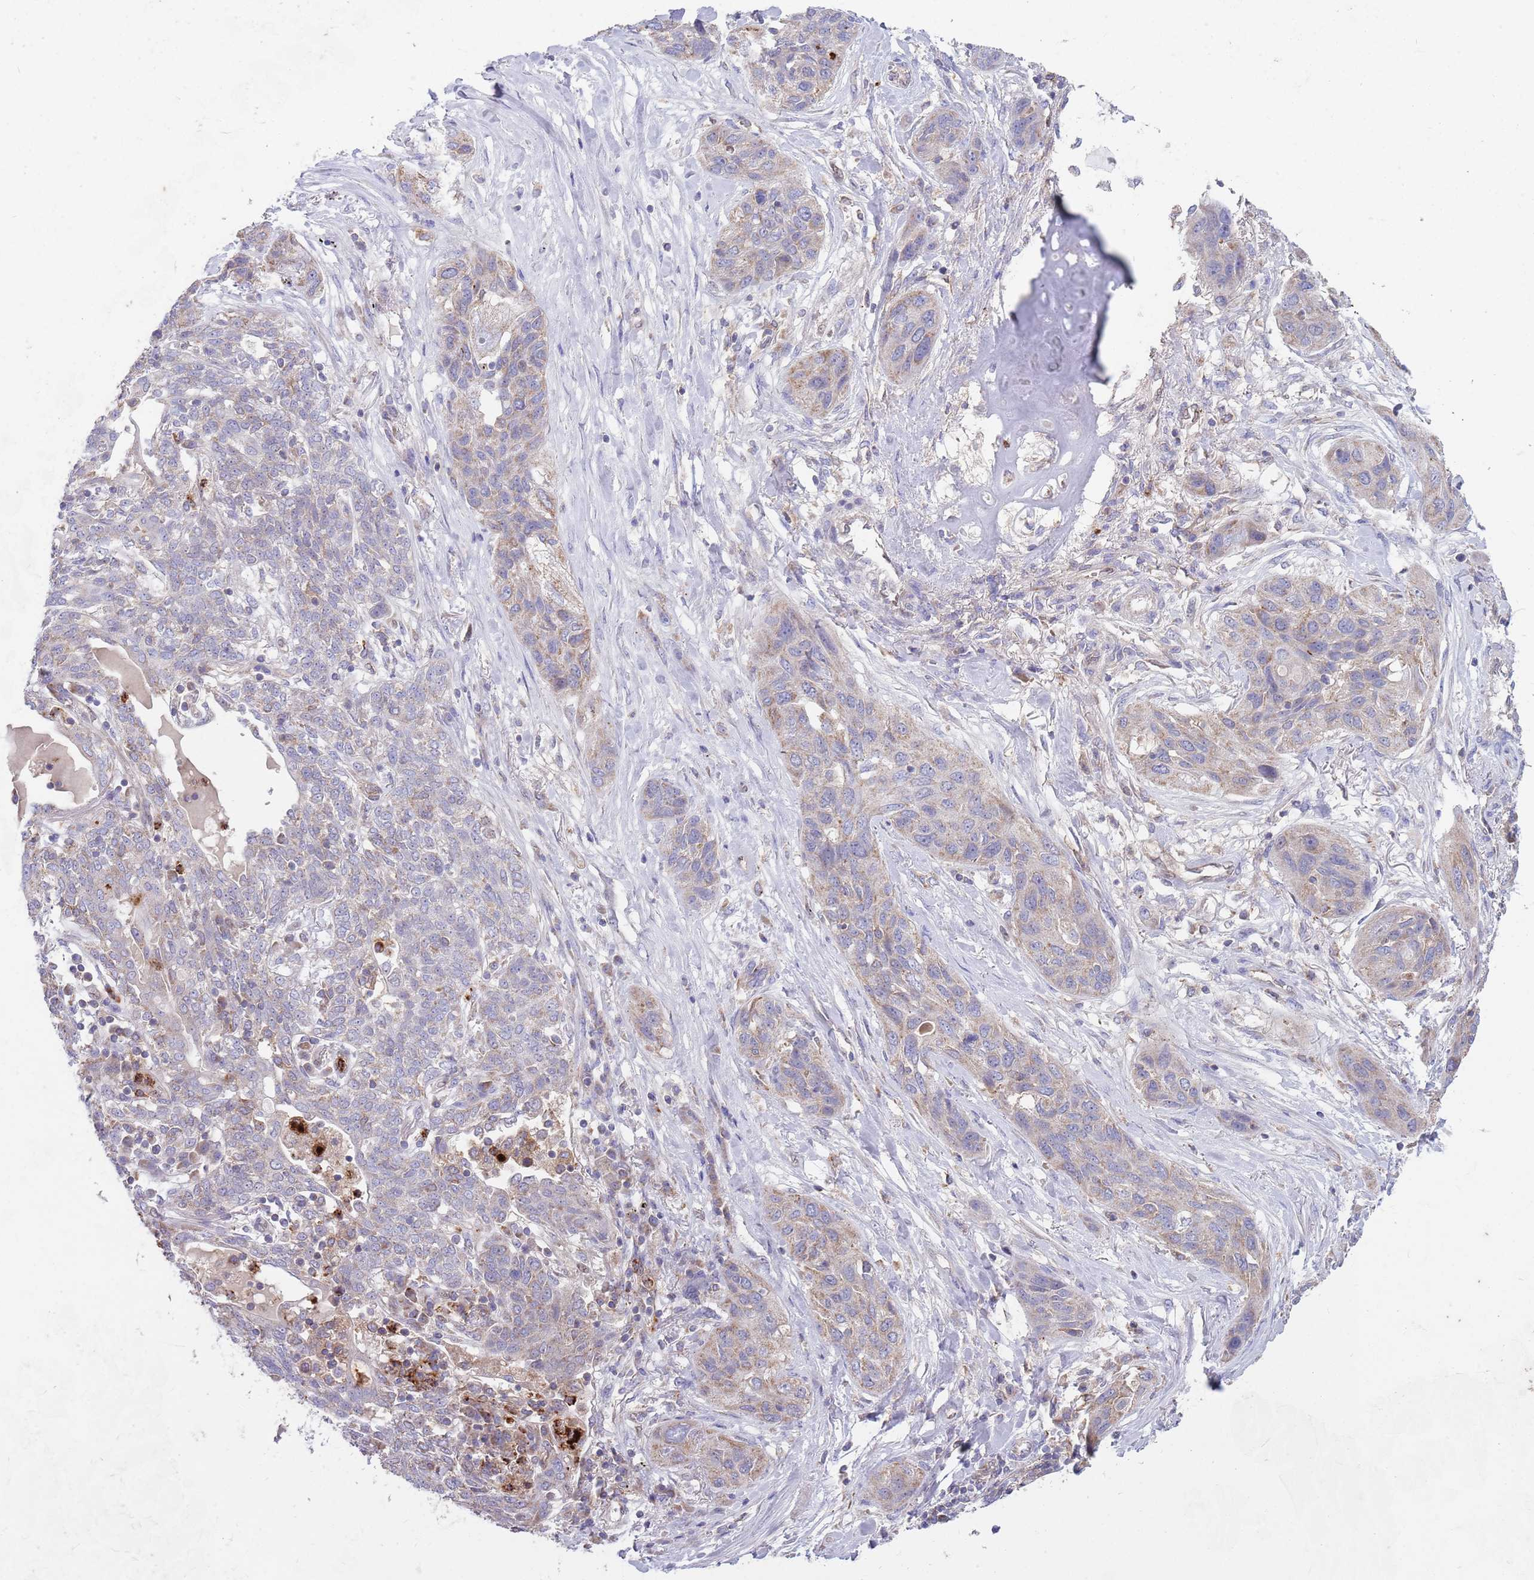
{"staining": {"intensity": "weak", "quantity": "<25%", "location": "cytoplasmic/membranous"}, "tissue": "lung cancer", "cell_type": "Tumor cells", "image_type": "cancer", "snomed": [{"axis": "morphology", "description": "Squamous cell carcinoma, NOS"}, {"axis": "topography", "description": "Lung"}], "caption": "Human lung cancer (squamous cell carcinoma) stained for a protein using immunohistochemistry exhibits no expression in tumor cells.", "gene": "DDT", "patient": {"sex": "female", "age": 70}}